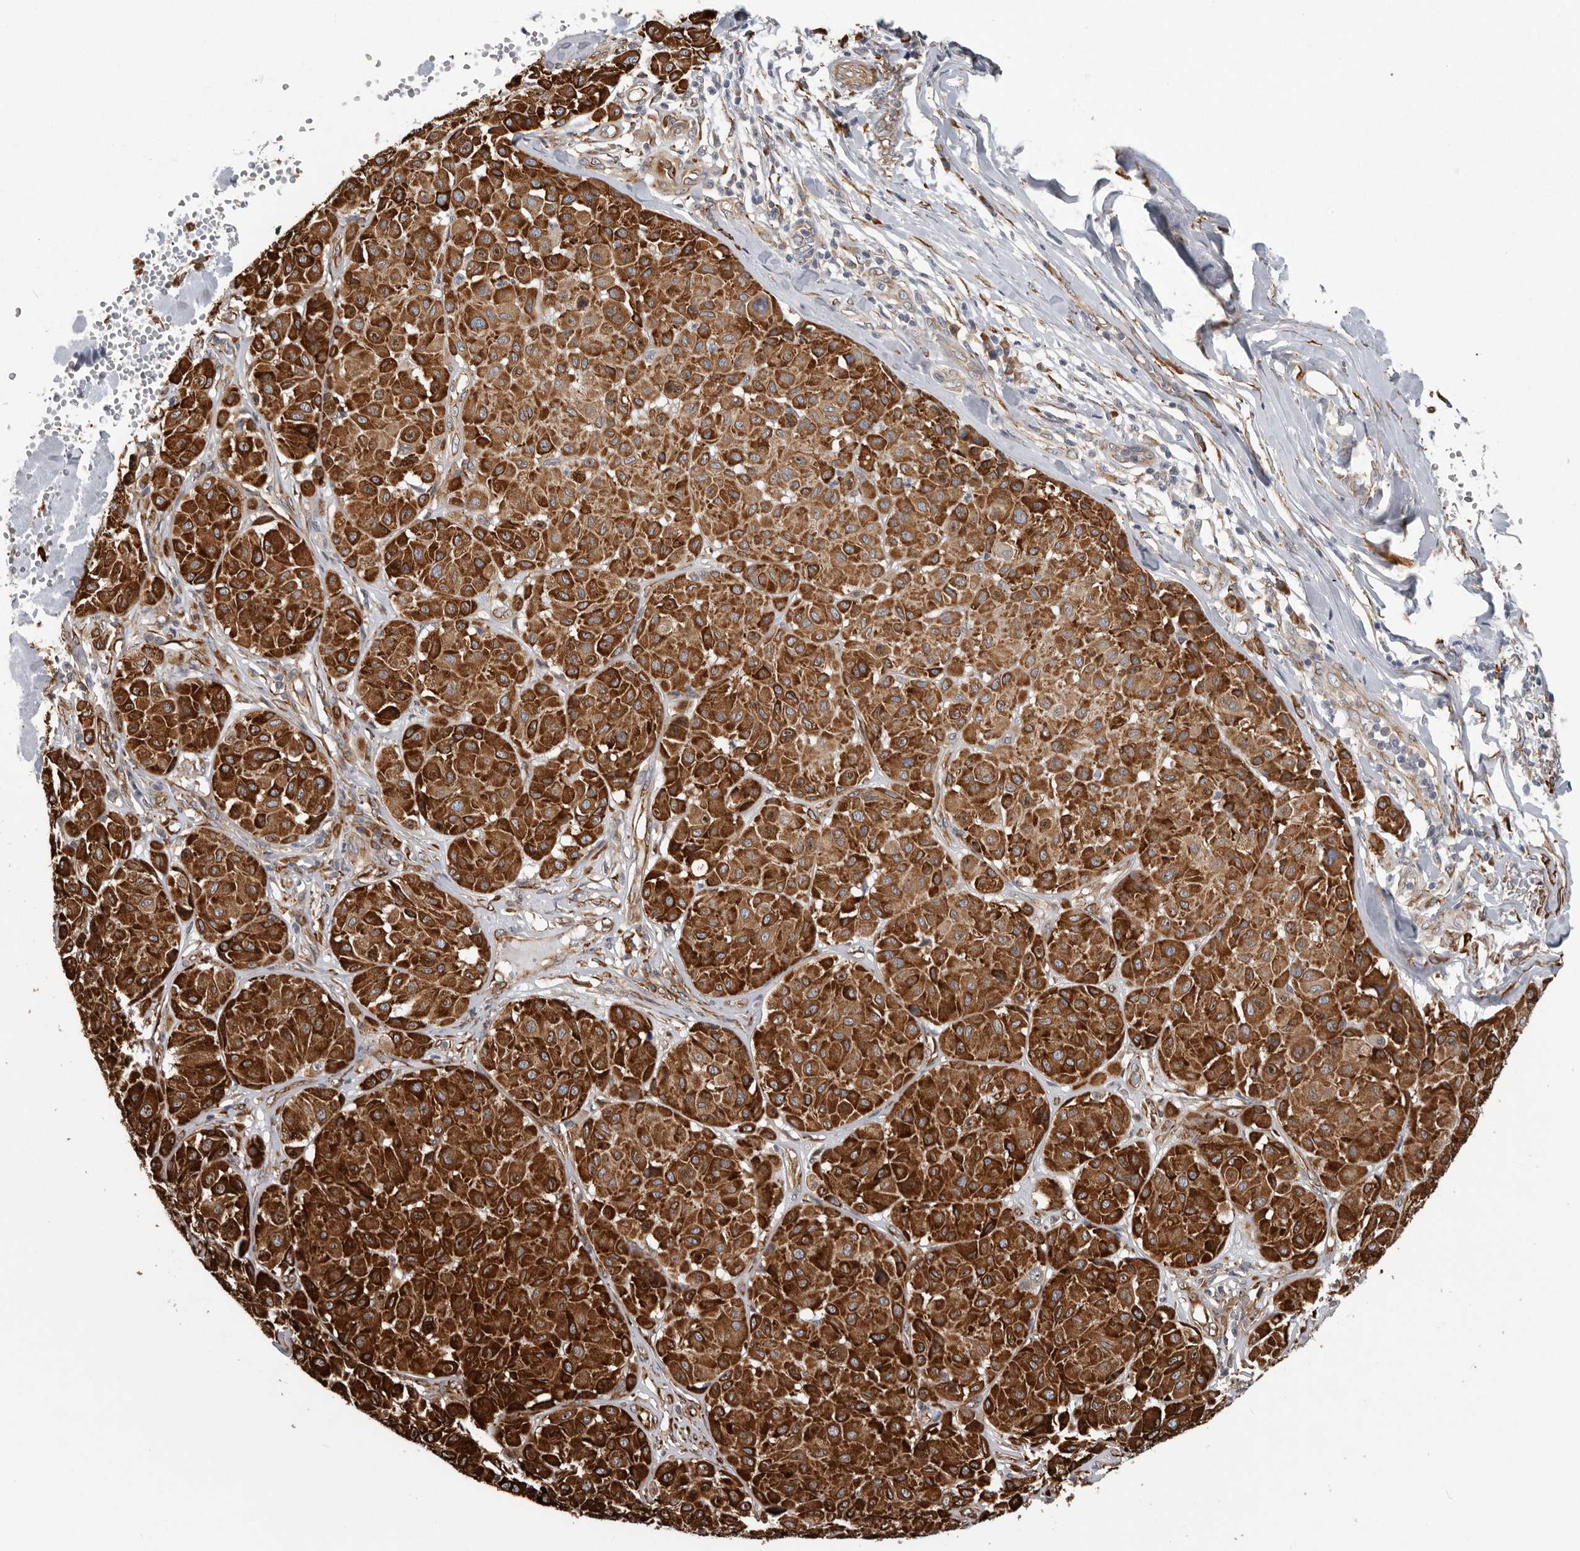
{"staining": {"intensity": "strong", "quantity": ">75%", "location": "cytoplasmic/membranous"}, "tissue": "melanoma", "cell_type": "Tumor cells", "image_type": "cancer", "snomed": [{"axis": "morphology", "description": "Malignant melanoma, Metastatic site"}, {"axis": "topography", "description": "Soft tissue"}], "caption": "Tumor cells show high levels of strong cytoplasmic/membranous positivity in approximately >75% of cells in human melanoma. The staining was performed using DAB (3,3'-diaminobenzidine) to visualize the protein expression in brown, while the nuclei were stained in blue with hematoxylin (Magnification: 20x).", "gene": "CEP350", "patient": {"sex": "male", "age": 41}}